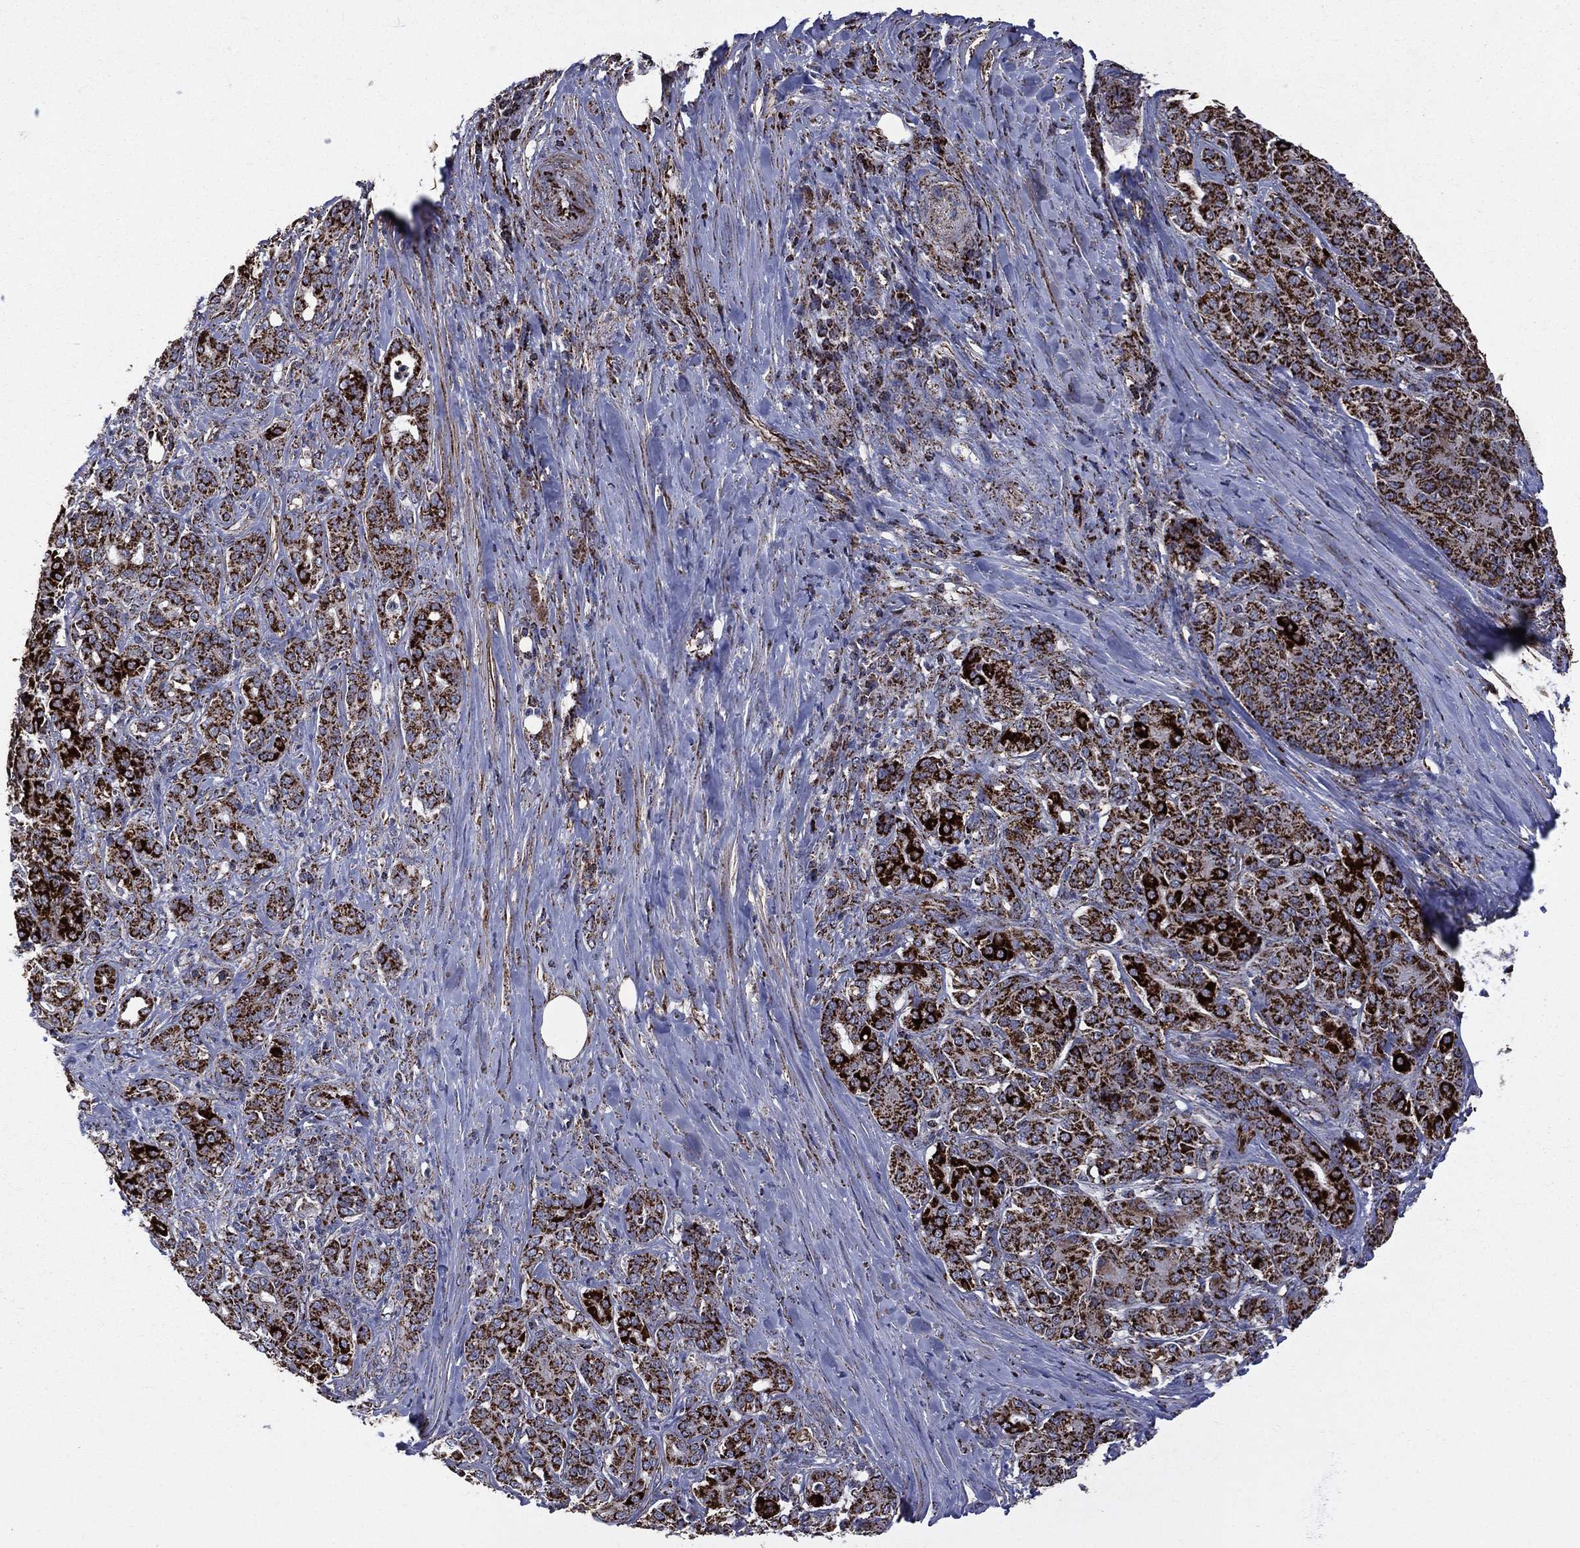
{"staining": {"intensity": "strong", "quantity": ">75%", "location": "cytoplasmic/membranous"}, "tissue": "pancreatic cancer", "cell_type": "Tumor cells", "image_type": "cancer", "snomed": [{"axis": "morphology", "description": "Normal tissue, NOS"}, {"axis": "morphology", "description": "Inflammation, NOS"}, {"axis": "morphology", "description": "Adenocarcinoma, NOS"}, {"axis": "topography", "description": "Pancreas"}], "caption": "Immunohistochemical staining of pancreatic adenocarcinoma demonstrates high levels of strong cytoplasmic/membranous protein staining in about >75% of tumor cells.", "gene": "GOT2", "patient": {"sex": "male", "age": 57}}